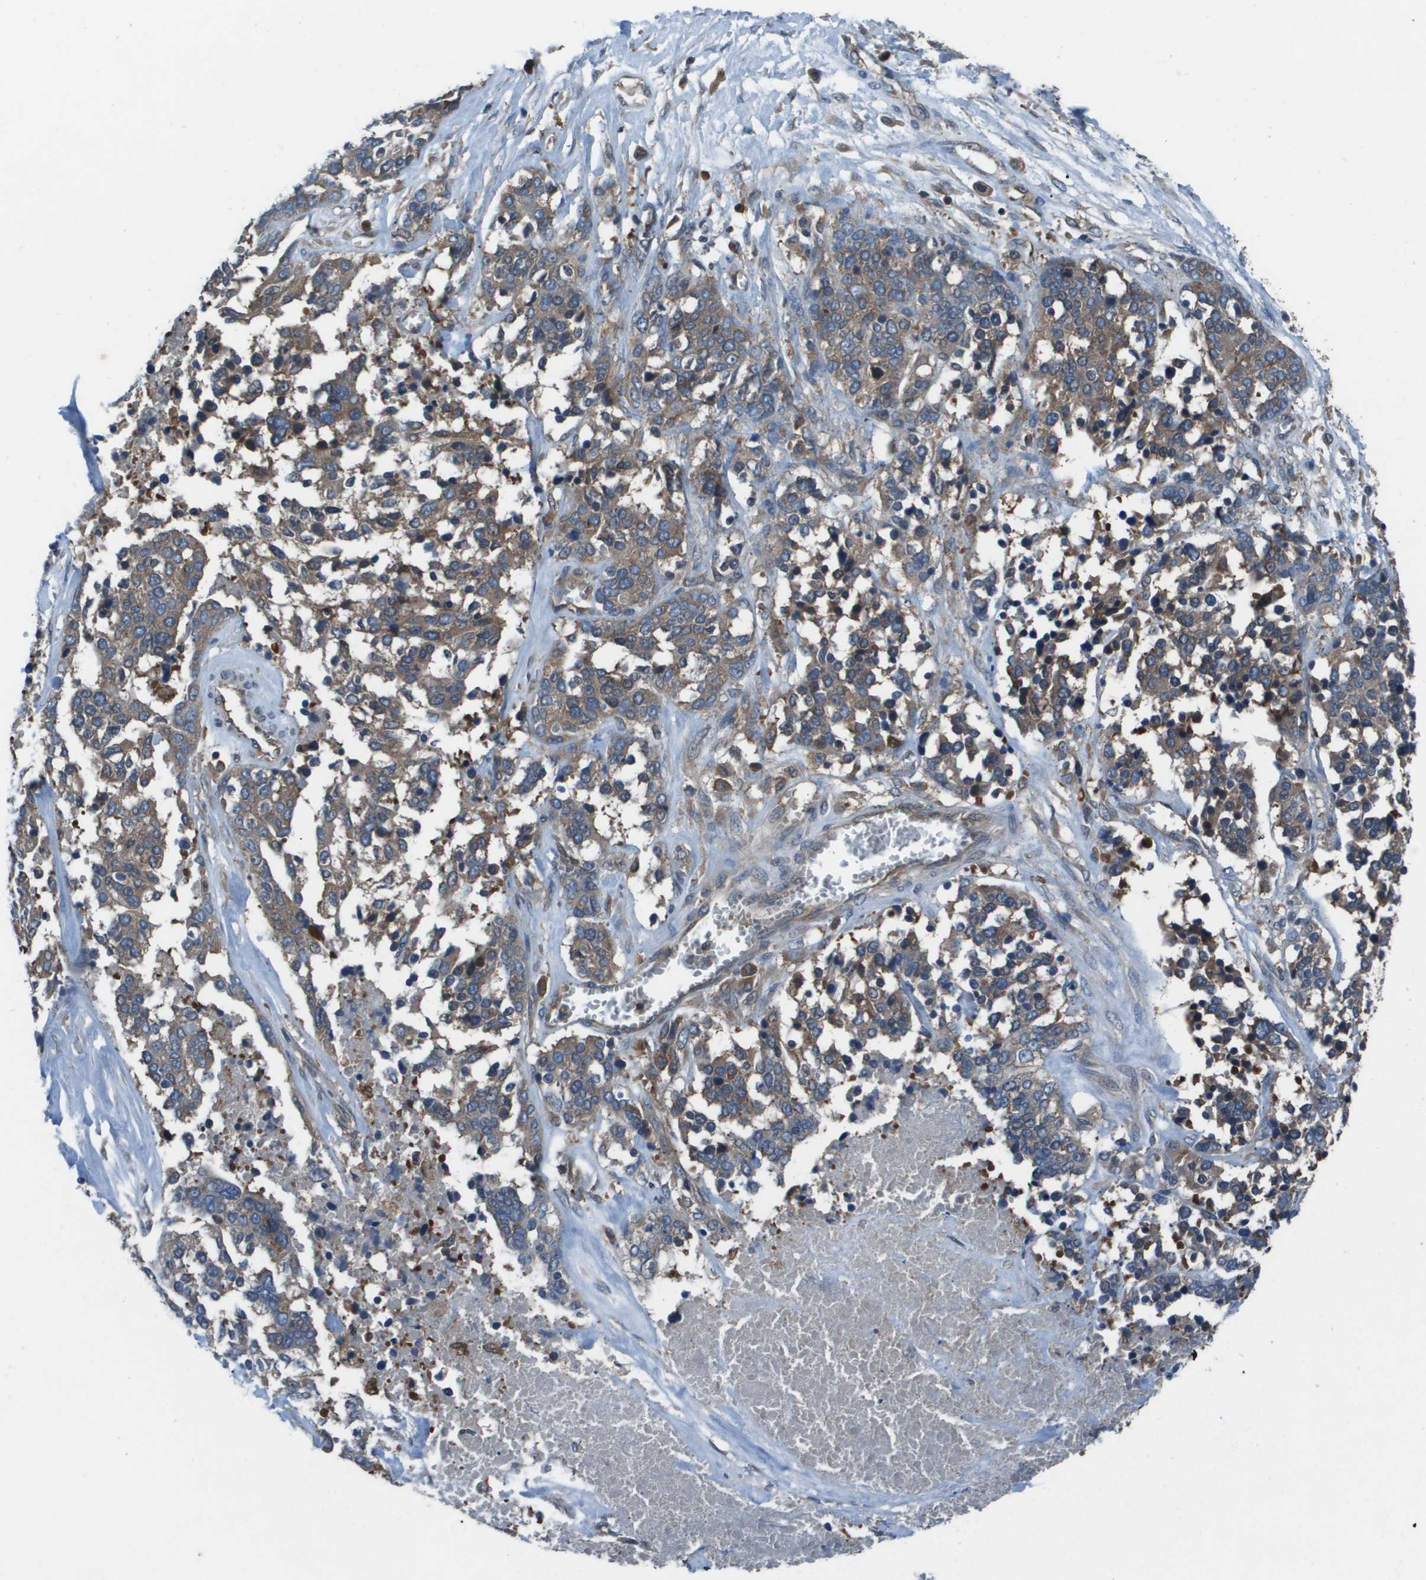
{"staining": {"intensity": "moderate", "quantity": ">75%", "location": "cytoplasmic/membranous"}, "tissue": "ovarian cancer", "cell_type": "Tumor cells", "image_type": "cancer", "snomed": [{"axis": "morphology", "description": "Cystadenocarcinoma, serous, NOS"}, {"axis": "topography", "description": "Ovary"}], "caption": "Moderate cytoplasmic/membranous staining is appreciated in approximately >75% of tumor cells in ovarian cancer (serous cystadenocarcinoma).", "gene": "EIF3B", "patient": {"sex": "female", "age": 44}}